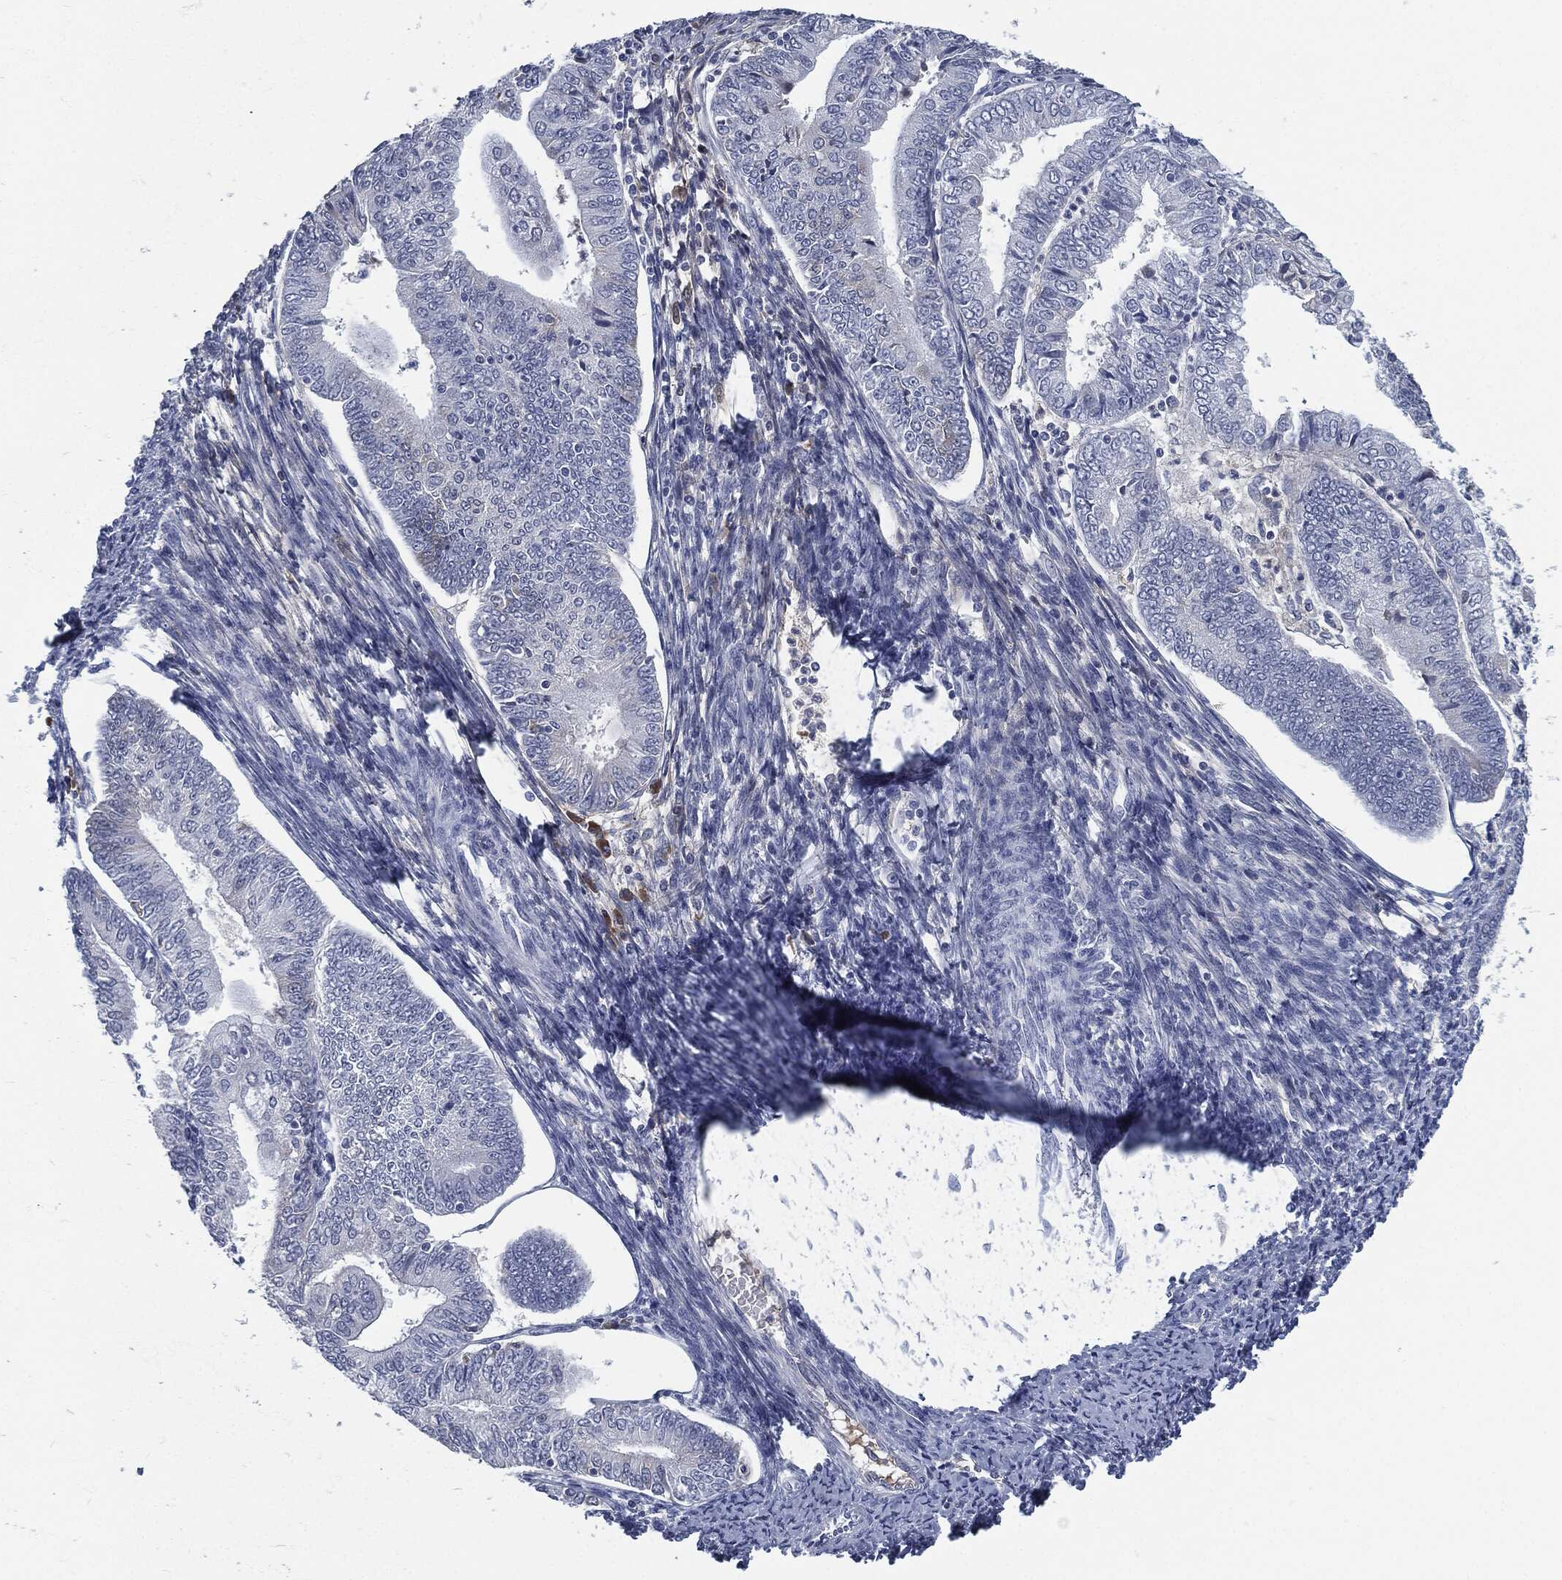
{"staining": {"intensity": "negative", "quantity": "none", "location": "none"}, "tissue": "endometrial cancer", "cell_type": "Tumor cells", "image_type": "cancer", "snomed": [{"axis": "morphology", "description": "Adenocarcinoma, NOS"}, {"axis": "topography", "description": "Endometrium"}], "caption": "Human adenocarcinoma (endometrial) stained for a protein using IHC demonstrates no positivity in tumor cells.", "gene": "MST1", "patient": {"sex": "female", "age": 56}}